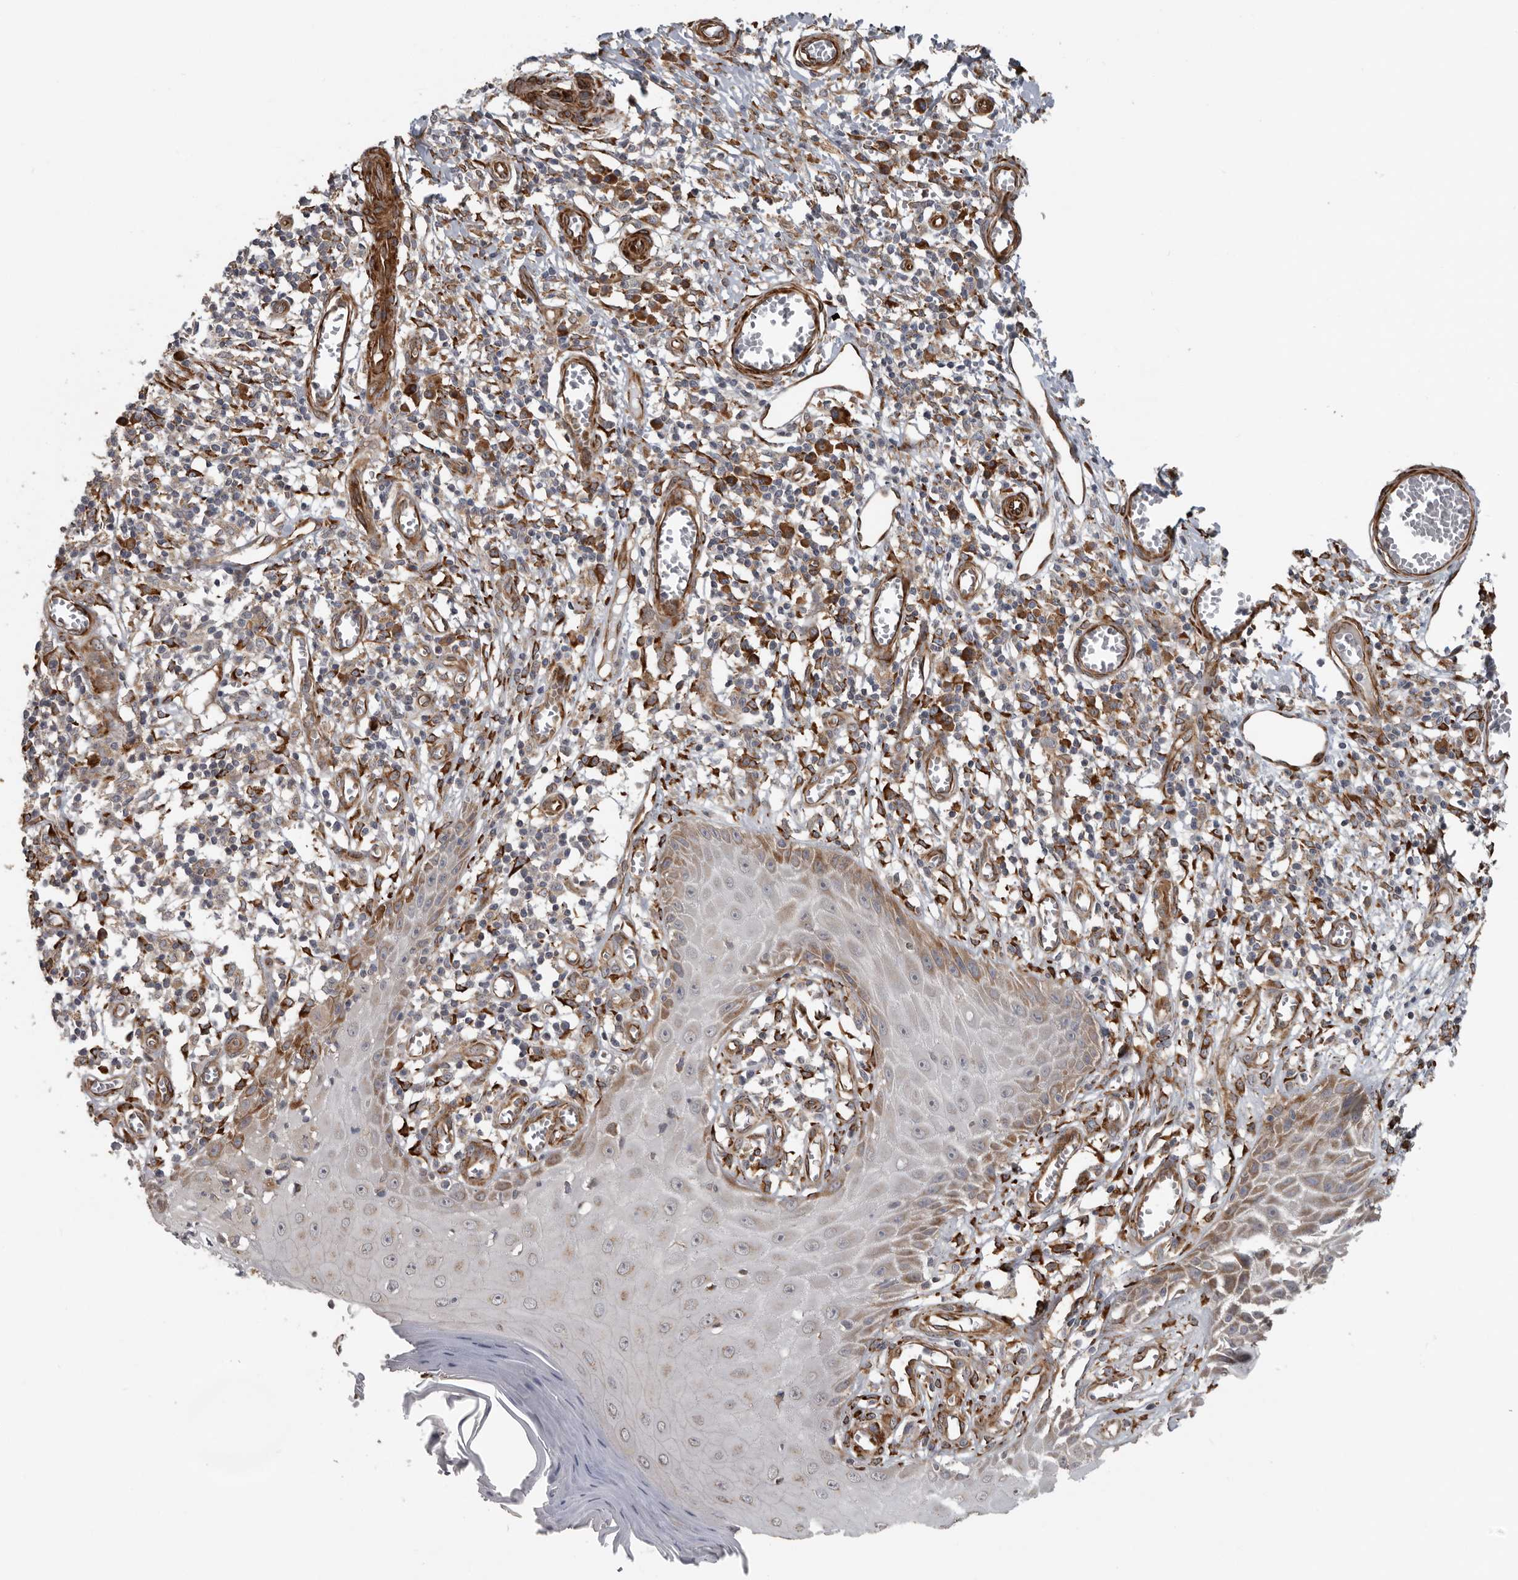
{"staining": {"intensity": "moderate", "quantity": "25%-75%", "location": "cytoplasmic/membranous"}, "tissue": "skin cancer", "cell_type": "Tumor cells", "image_type": "cancer", "snomed": [{"axis": "morphology", "description": "Squamous cell carcinoma, NOS"}, {"axis": "topography", "description": "Skin"}], "caption": "Protein staining of skin cancer tissue reveals moderate cytoplasmic/membranous staining in about 25%-75% of tumor cells. The staining was performed using DAB, with brown indicating positive protein expression. Nuclei are stained blue with hematoxylin.", "gene": "CEP350", "patient": {"sex": "female", "age": 73}}